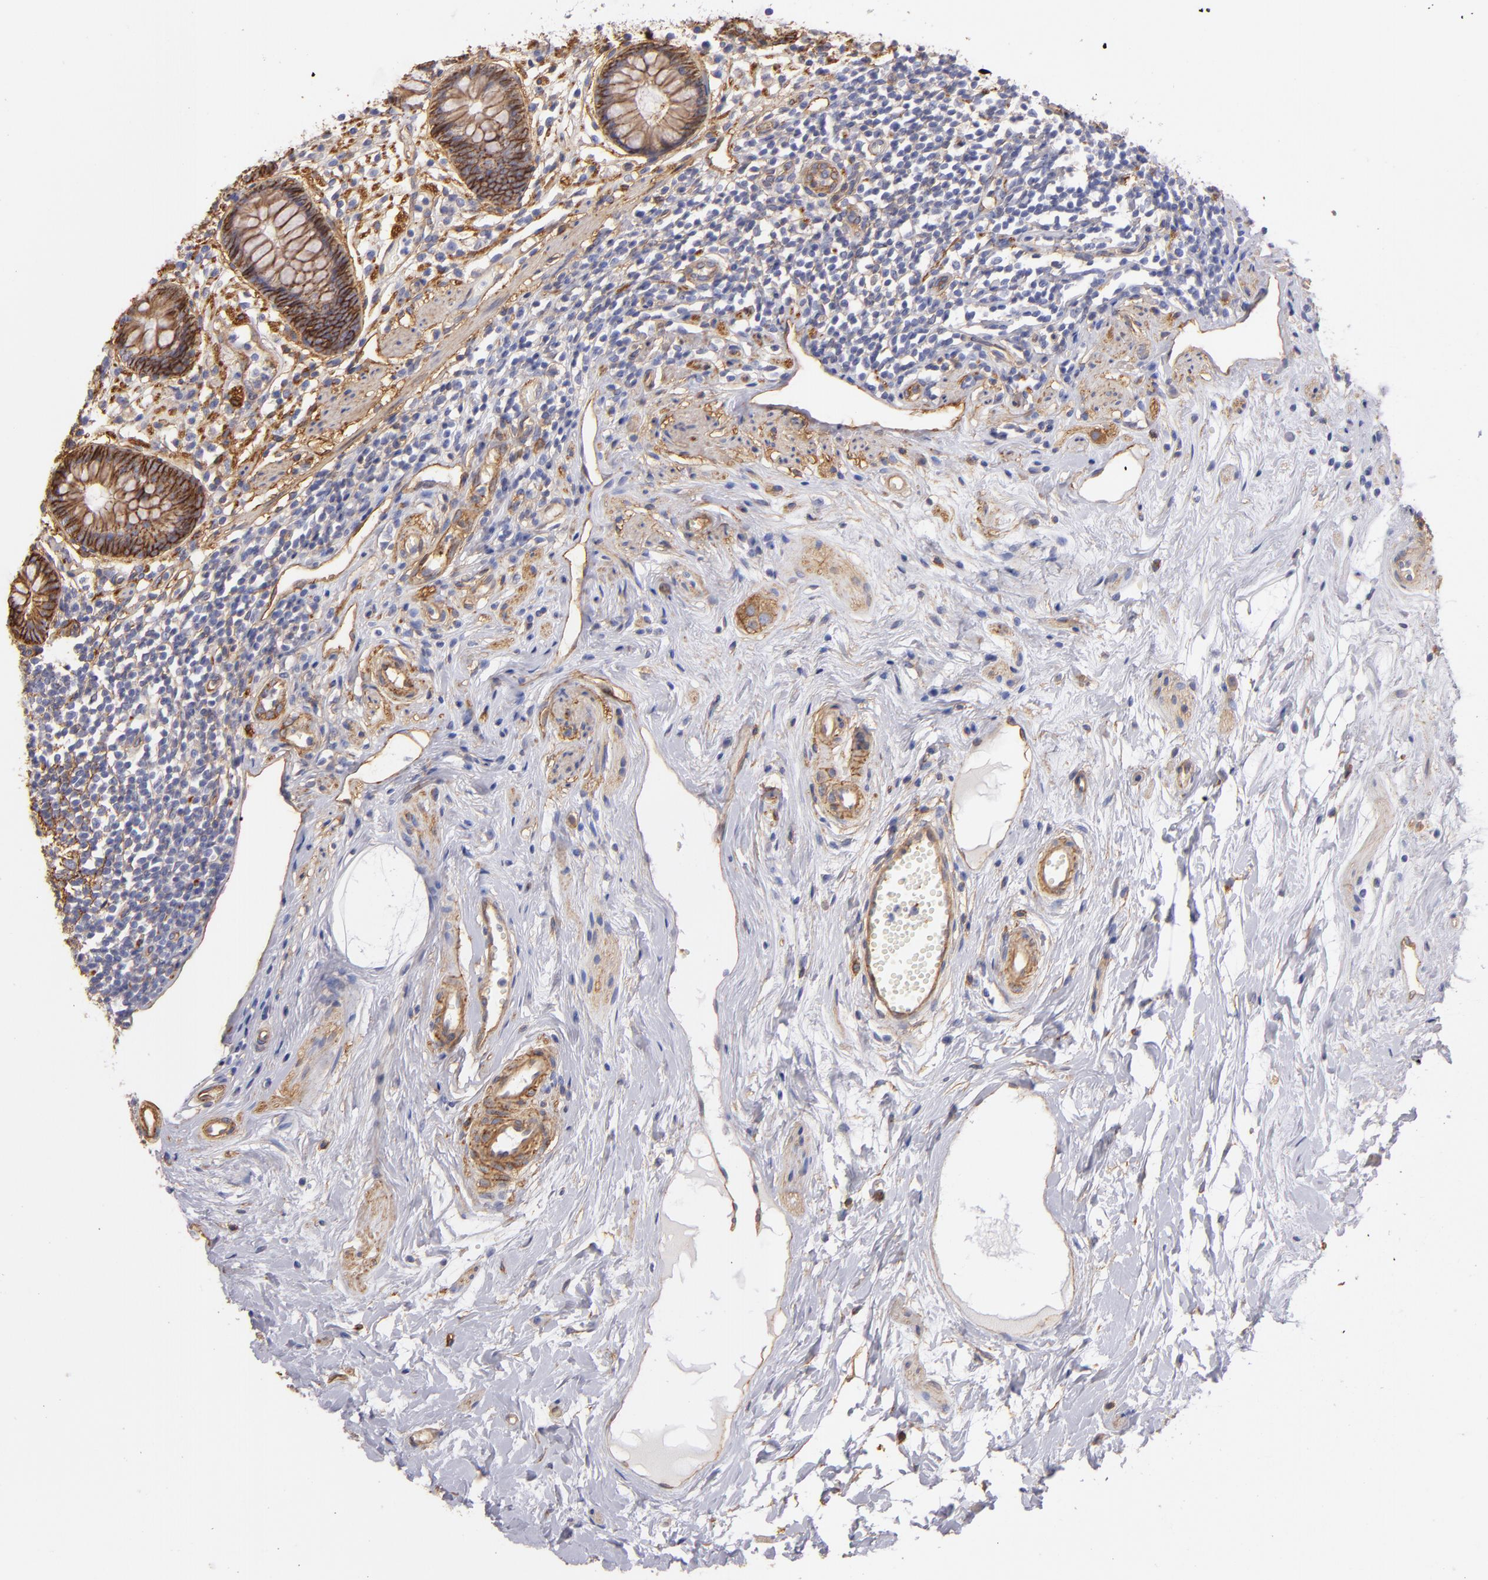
{"staining": {"intensity": "moderate", "quantity": ">75%", "location": "cytoplasmic/membranous"}, "tissue": "appendix", "cell_type": "Glandular cells", "image_type": "normal", "snomed": [{"axis": "morphology", "description": "Normal tissue, NOS"}, {"axis": "topography", "description": "Appendix"}], "caption": "This photomicrograph reveals immunohistochemistry staining of normal appendix, with medium moderate cytoplasmic/membranous positivity in about >75% of glandular cells.", "gene": "CD151", "patient": {"sex": "male", "age": 38}}